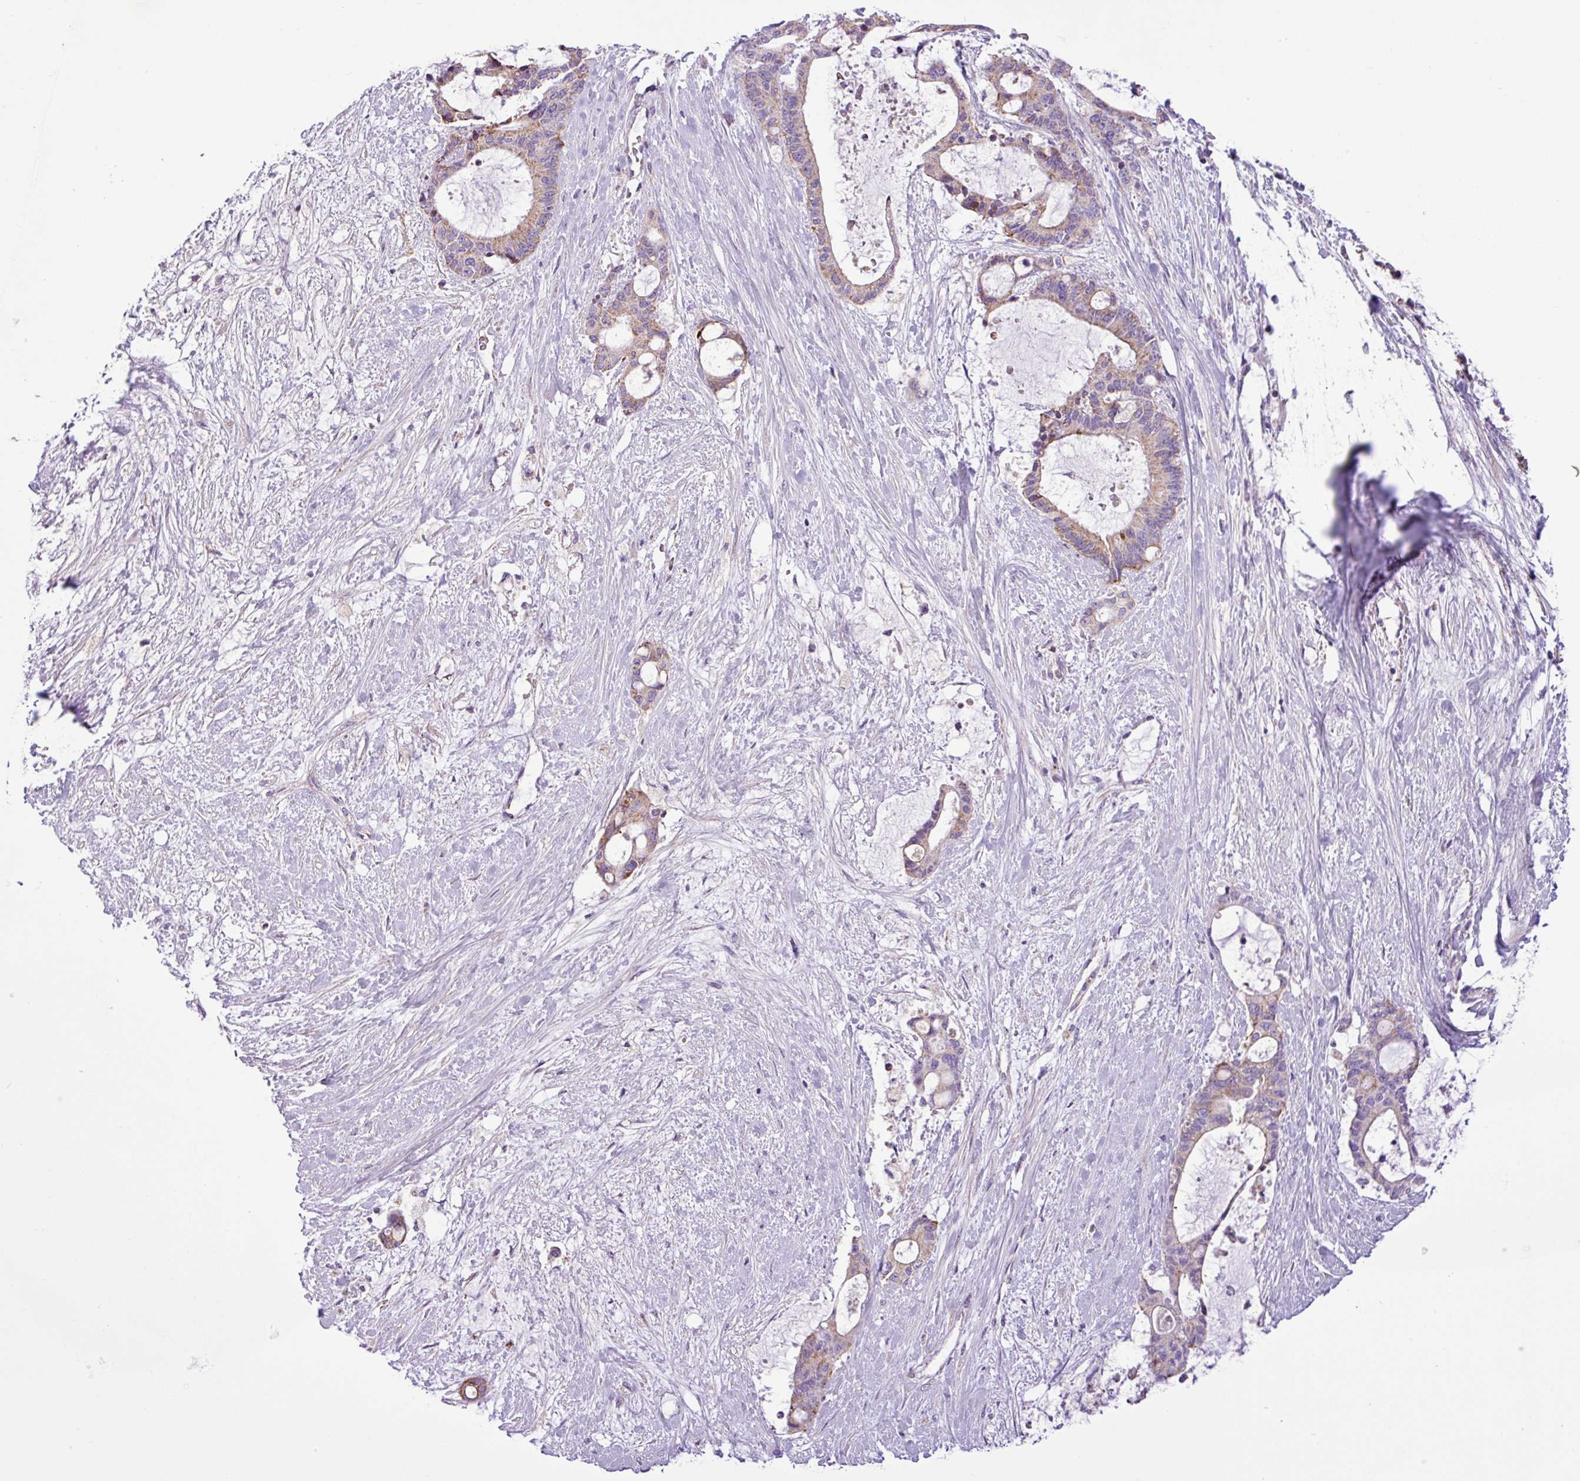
{"staining": {"intensity": "moderate", "quantity": "<25%", "location": "cytoplasmic/membranous"}, "tissue": "liver cancer", "cell_type": "Tumor cells", "image_type": "cancer", "snomed": [{"axis": "morphology", "description": "Normal tissue, NOS"}, {"axis": "morphology", "description": "Cholangiocarcinoma"}, {"axis": "topography", "description": "Liver"}, {"axis": "topography", "description": "Peripheral nerve tissue"}], "caption": "Immunohistochemical staining of human cholangiocarcinoma (liver) exhibits low levels of moderate cytoplasmic/membranous expression in approximately <25% of tumor cells.", "gene": "FAM183A", "patient": {"sex": "female", "age": 73}}